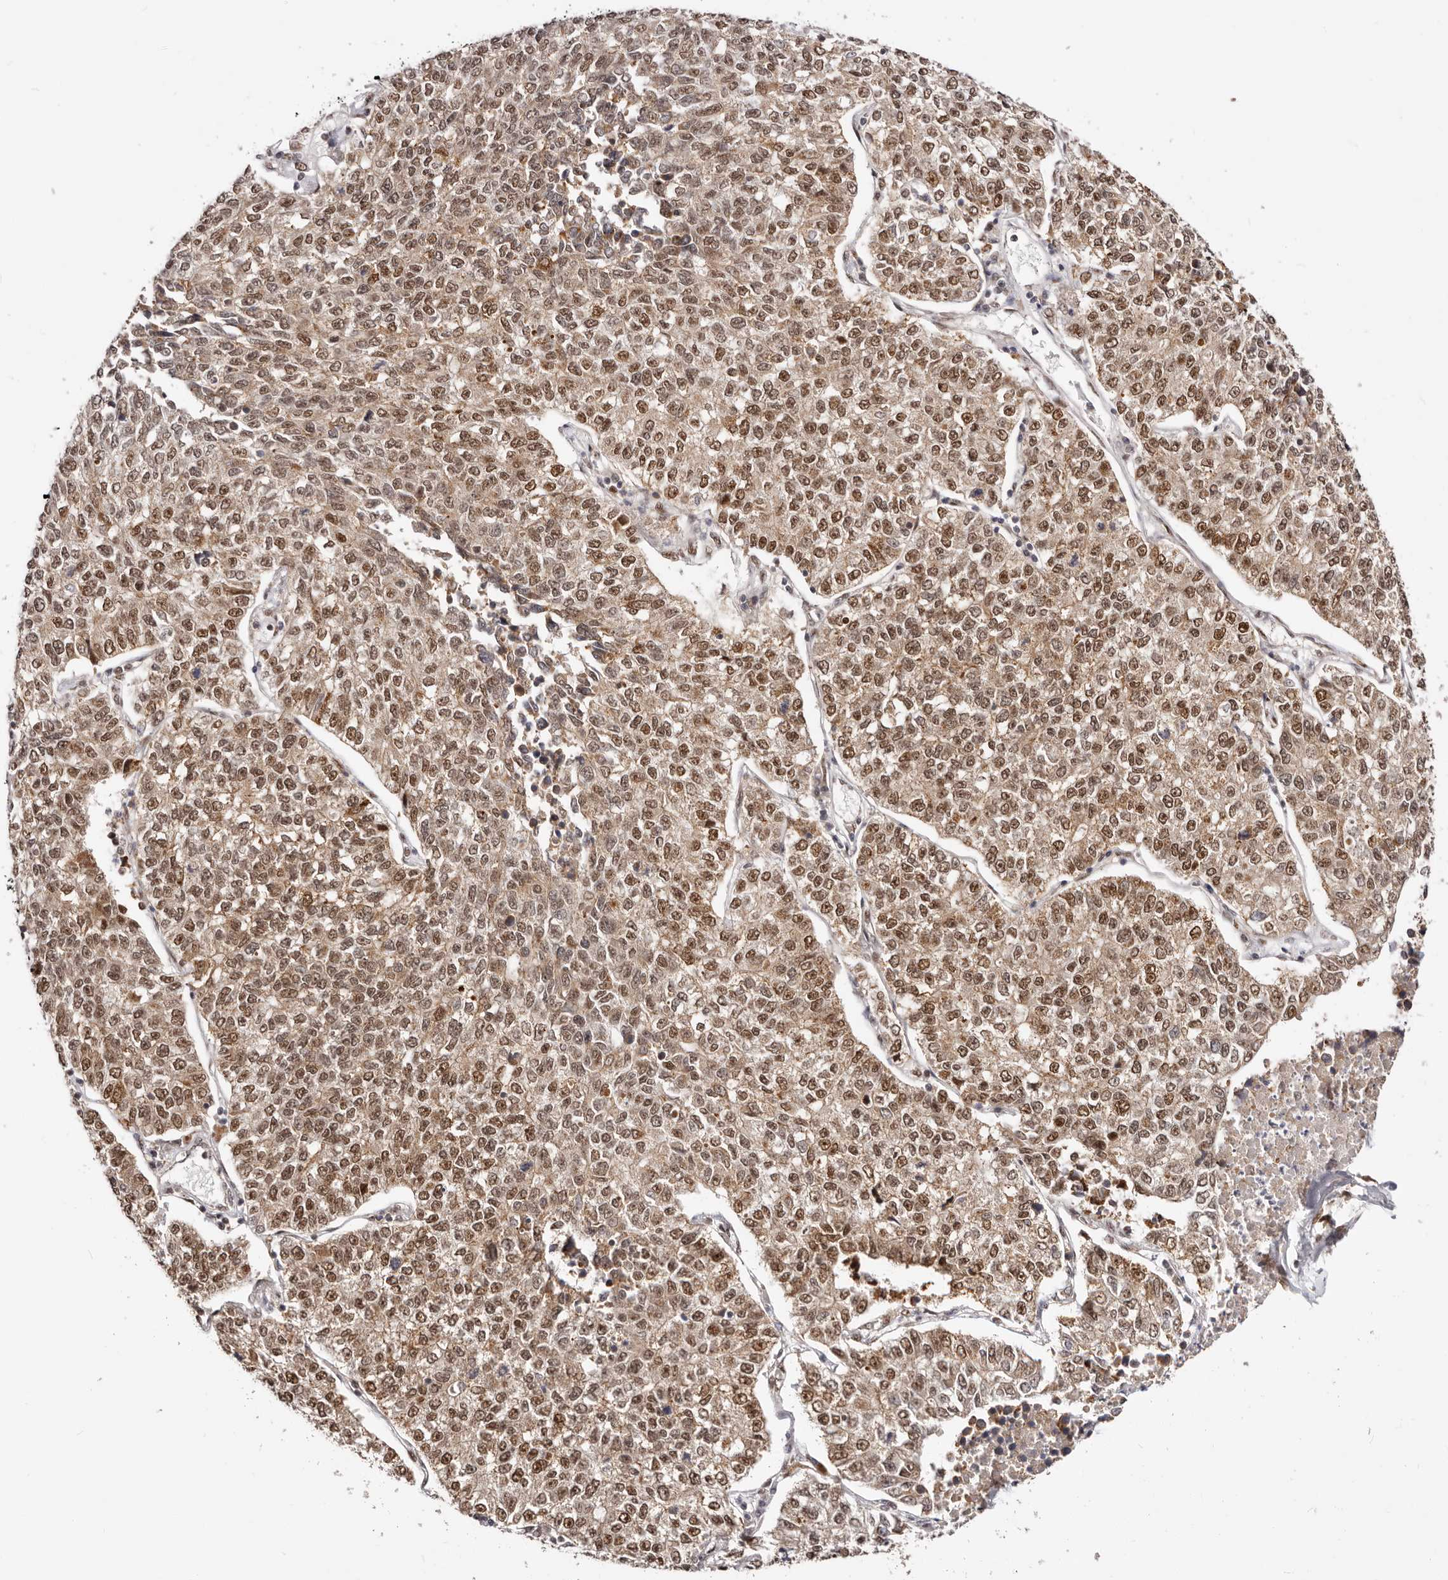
{"staining": {"intensity": "strong", "quantity": "25%-75%", "location": "cytoplasmic/membranous,nuclear"}, "tissue": "lung cancer", "cell_type": "Tumor cells", "image_type": "cancer", "snomed": [{"axis": "morphology", "description": "Adenocarcinoma, NOS"}, {"axis": "topography", "description": "Lung"}], "caption": "Lung cancer tissue reveals strong cytoplasmic/membranous and nuclear expression in about 25%-75% of tumor cells, visualized by immunohistochemistry.", "gene": "SEC14L1", "patient": {"sex": "male", "age": 49}}